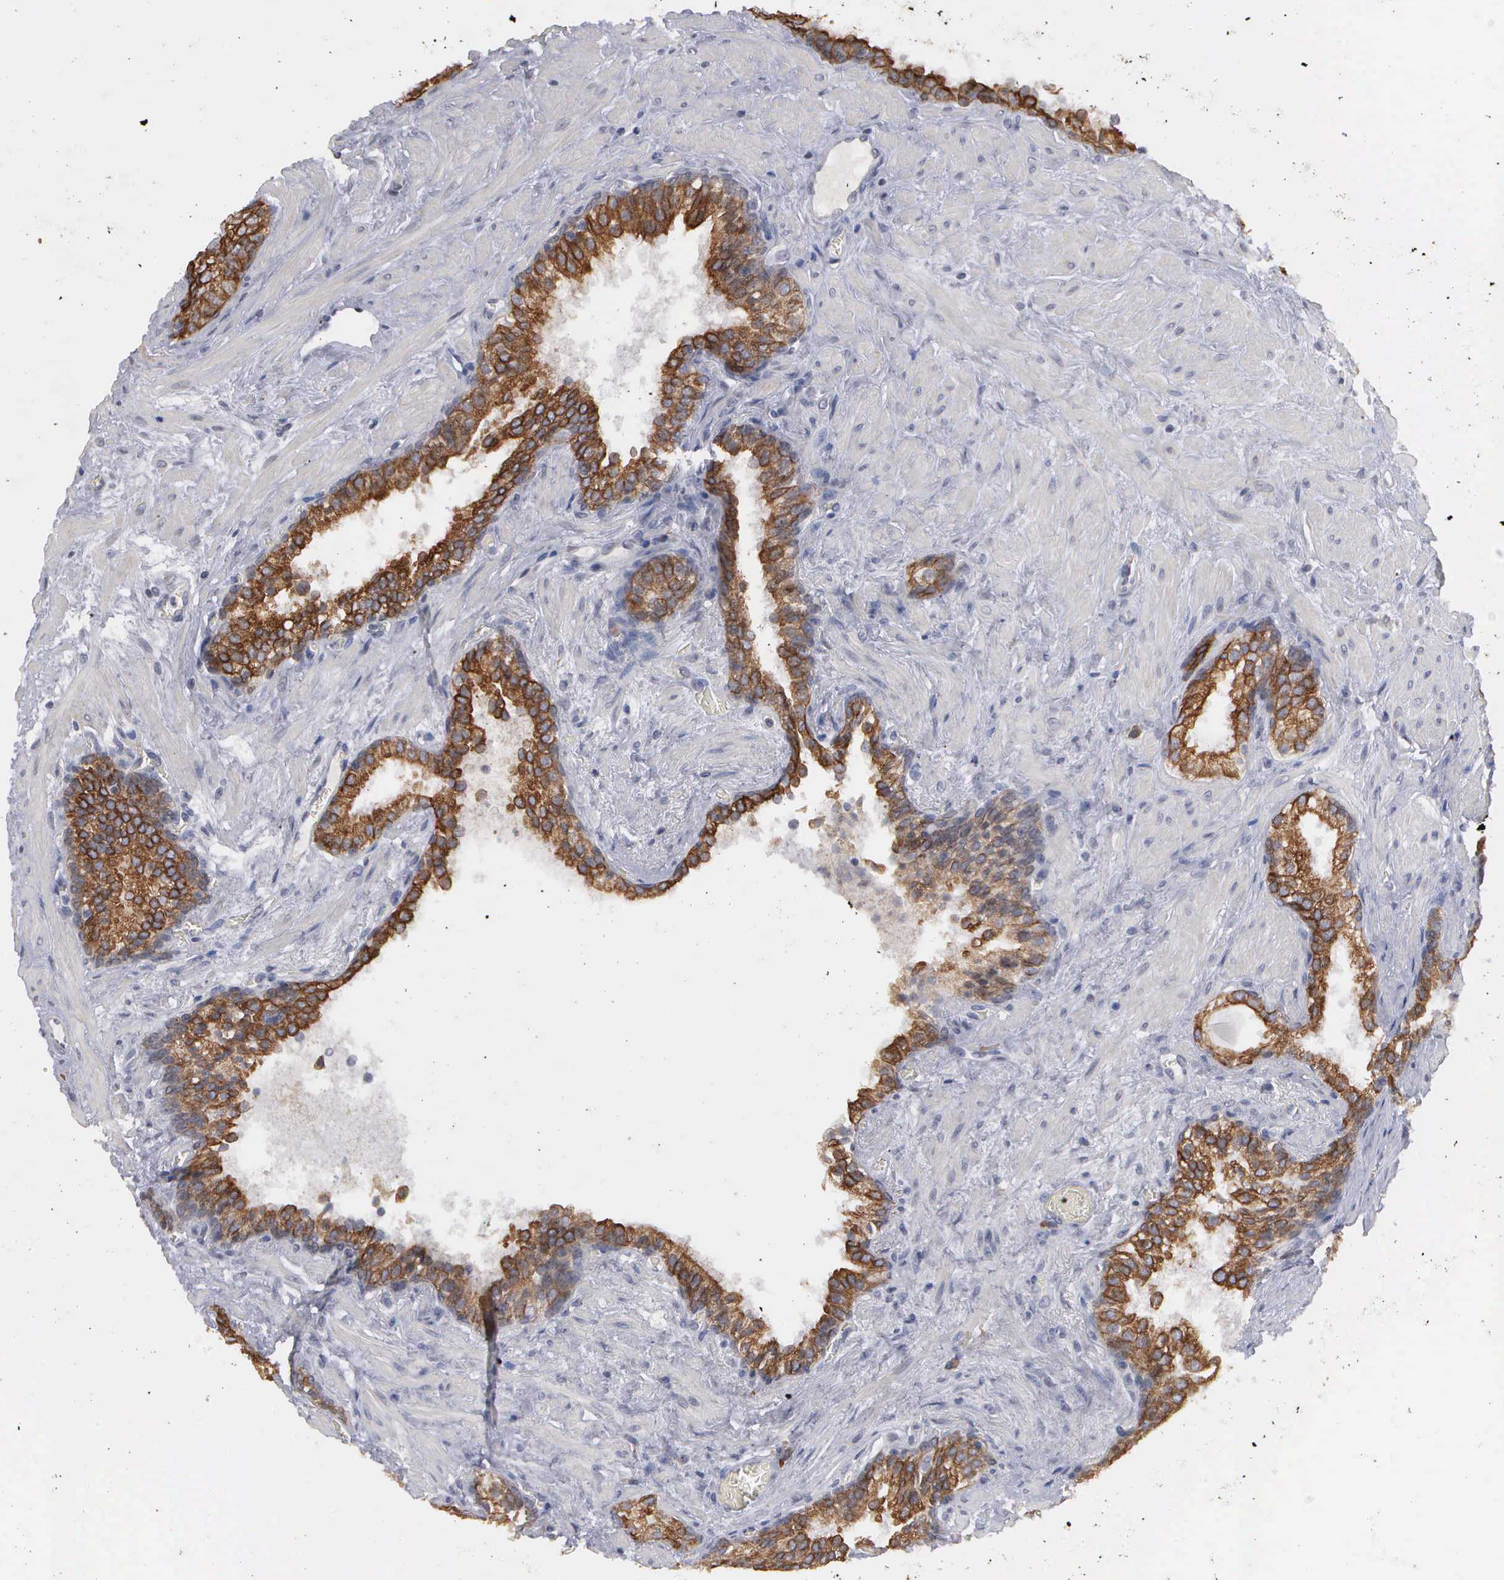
{"staining": {"intensity": "weak", "quantity": "25%-75%", "location": "cytoplasmic/membranous"}, "tissue": "prostate cancer", "cell_type": "Tumor cells", "image_type": "cancer", "snomed": [{"axis": "morphology", "description": "Adenocarcinoma, Medium grade"}, {"axis": "topography", "description": "Prostate"}], "caption": "Immunohistochemical staining of prostate cancer (medium-grade adenocarcinoma) displays low levels of weak cytoplasmic/membranous staining in approximately 25%-75% of tumor cells. Using DAB (brown) and hematoxylin (blue) stains, captured at high magnification using brightfield microscopy.", "gene": "WDR89", "patient": {"sex": "male", "age": 70}}